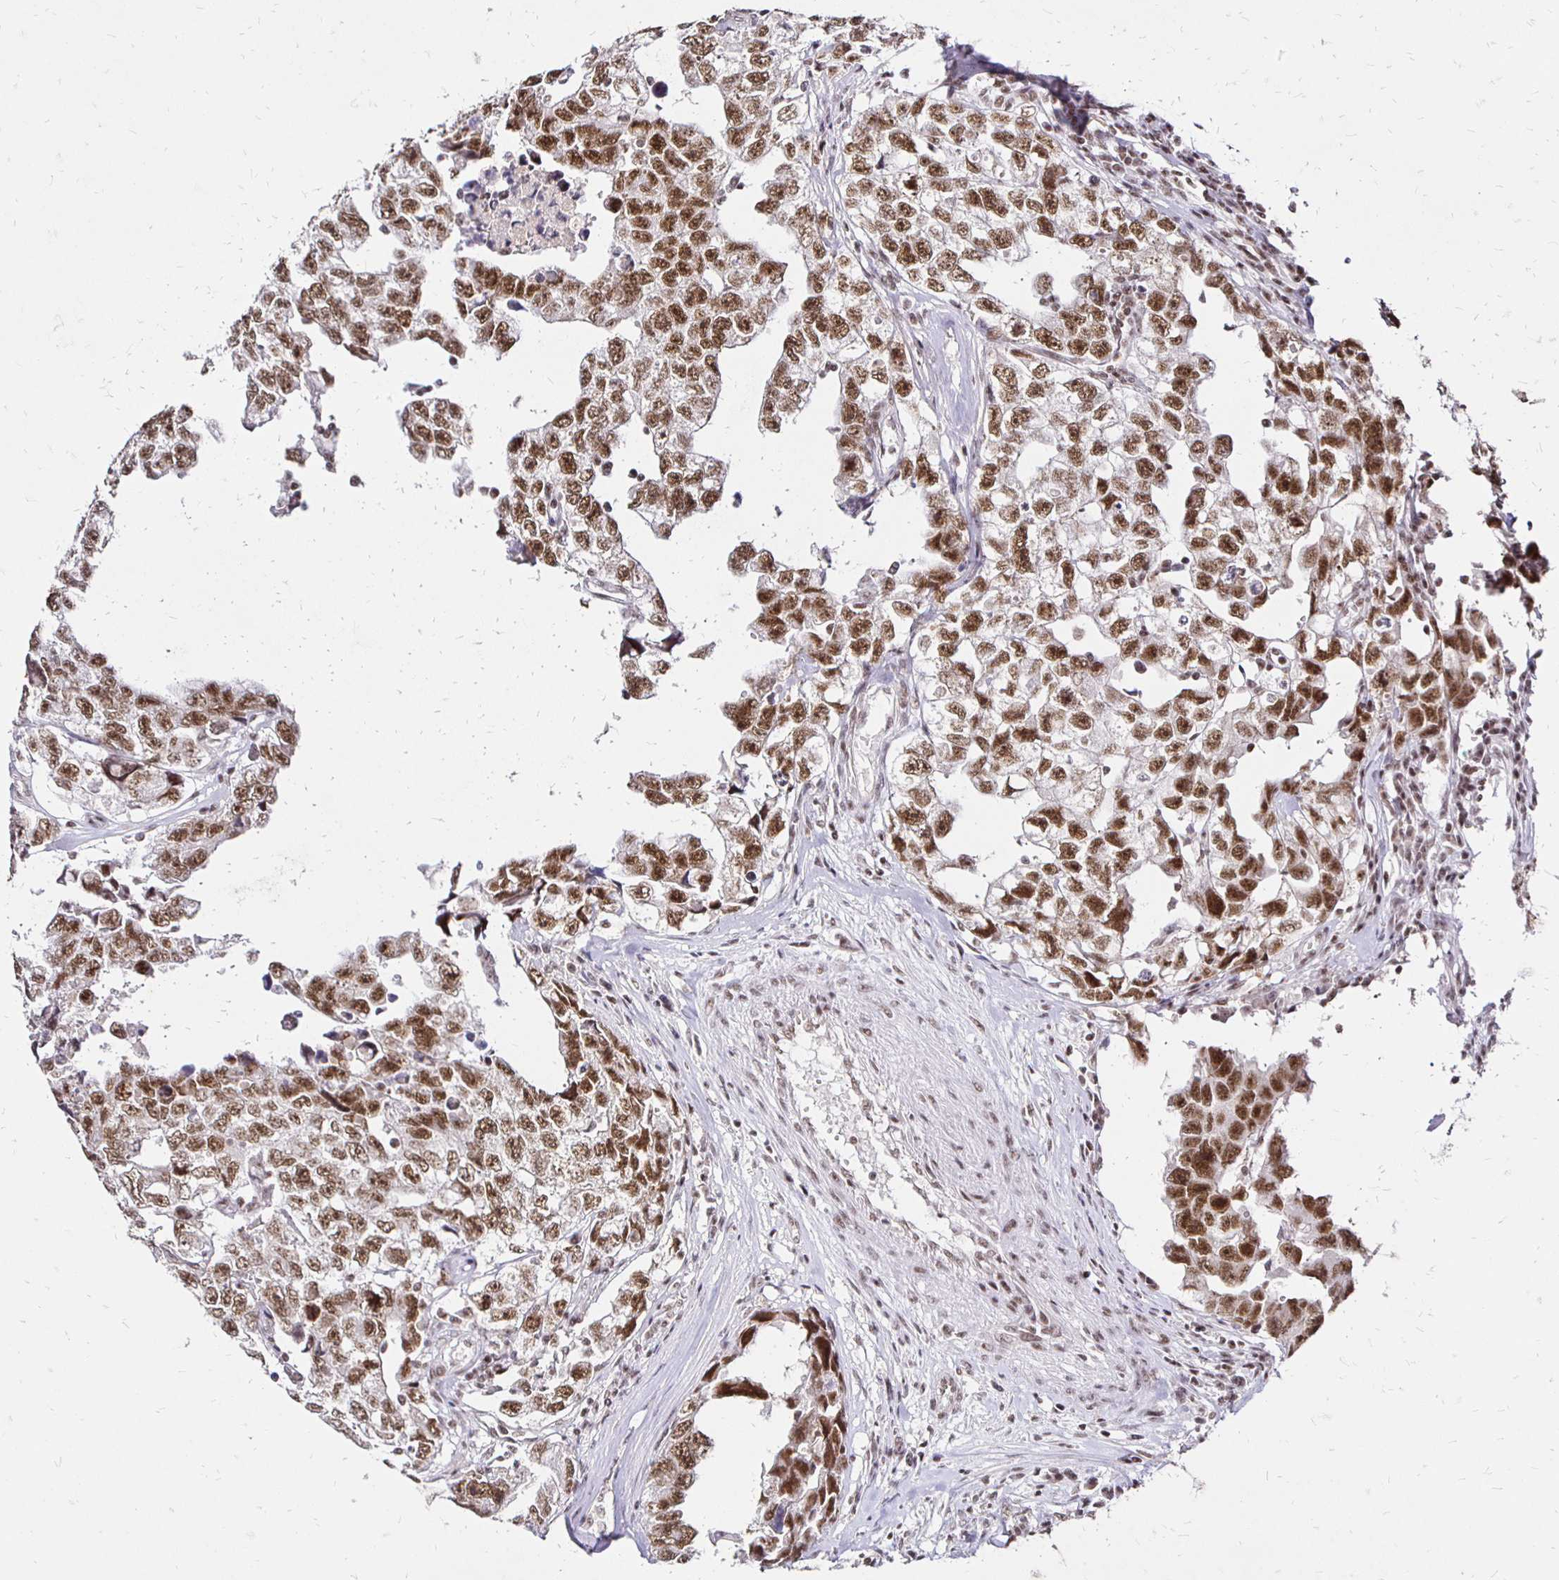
{"staining": {"intensity": "moderate", "quantity": ">75%", "location": "nuclear"}, "tissue": "testis cancer", "cell_type": "Tumor cells", "image_type": "cancer", "snomed": [{"axis": "morphology", "description": "Carcinoma, Embryonal, NOS"}, {"axis": "topography", "description": "Testis"}], "caption": "A micrograph showing moderate nuclear positivity in about >75% of tumor cells in testis embryonal carcinoma, as visualized by brown immunohistochemical staining.", "gene": "SIN3A", "patient": {"sex": "male", "age": 22}}